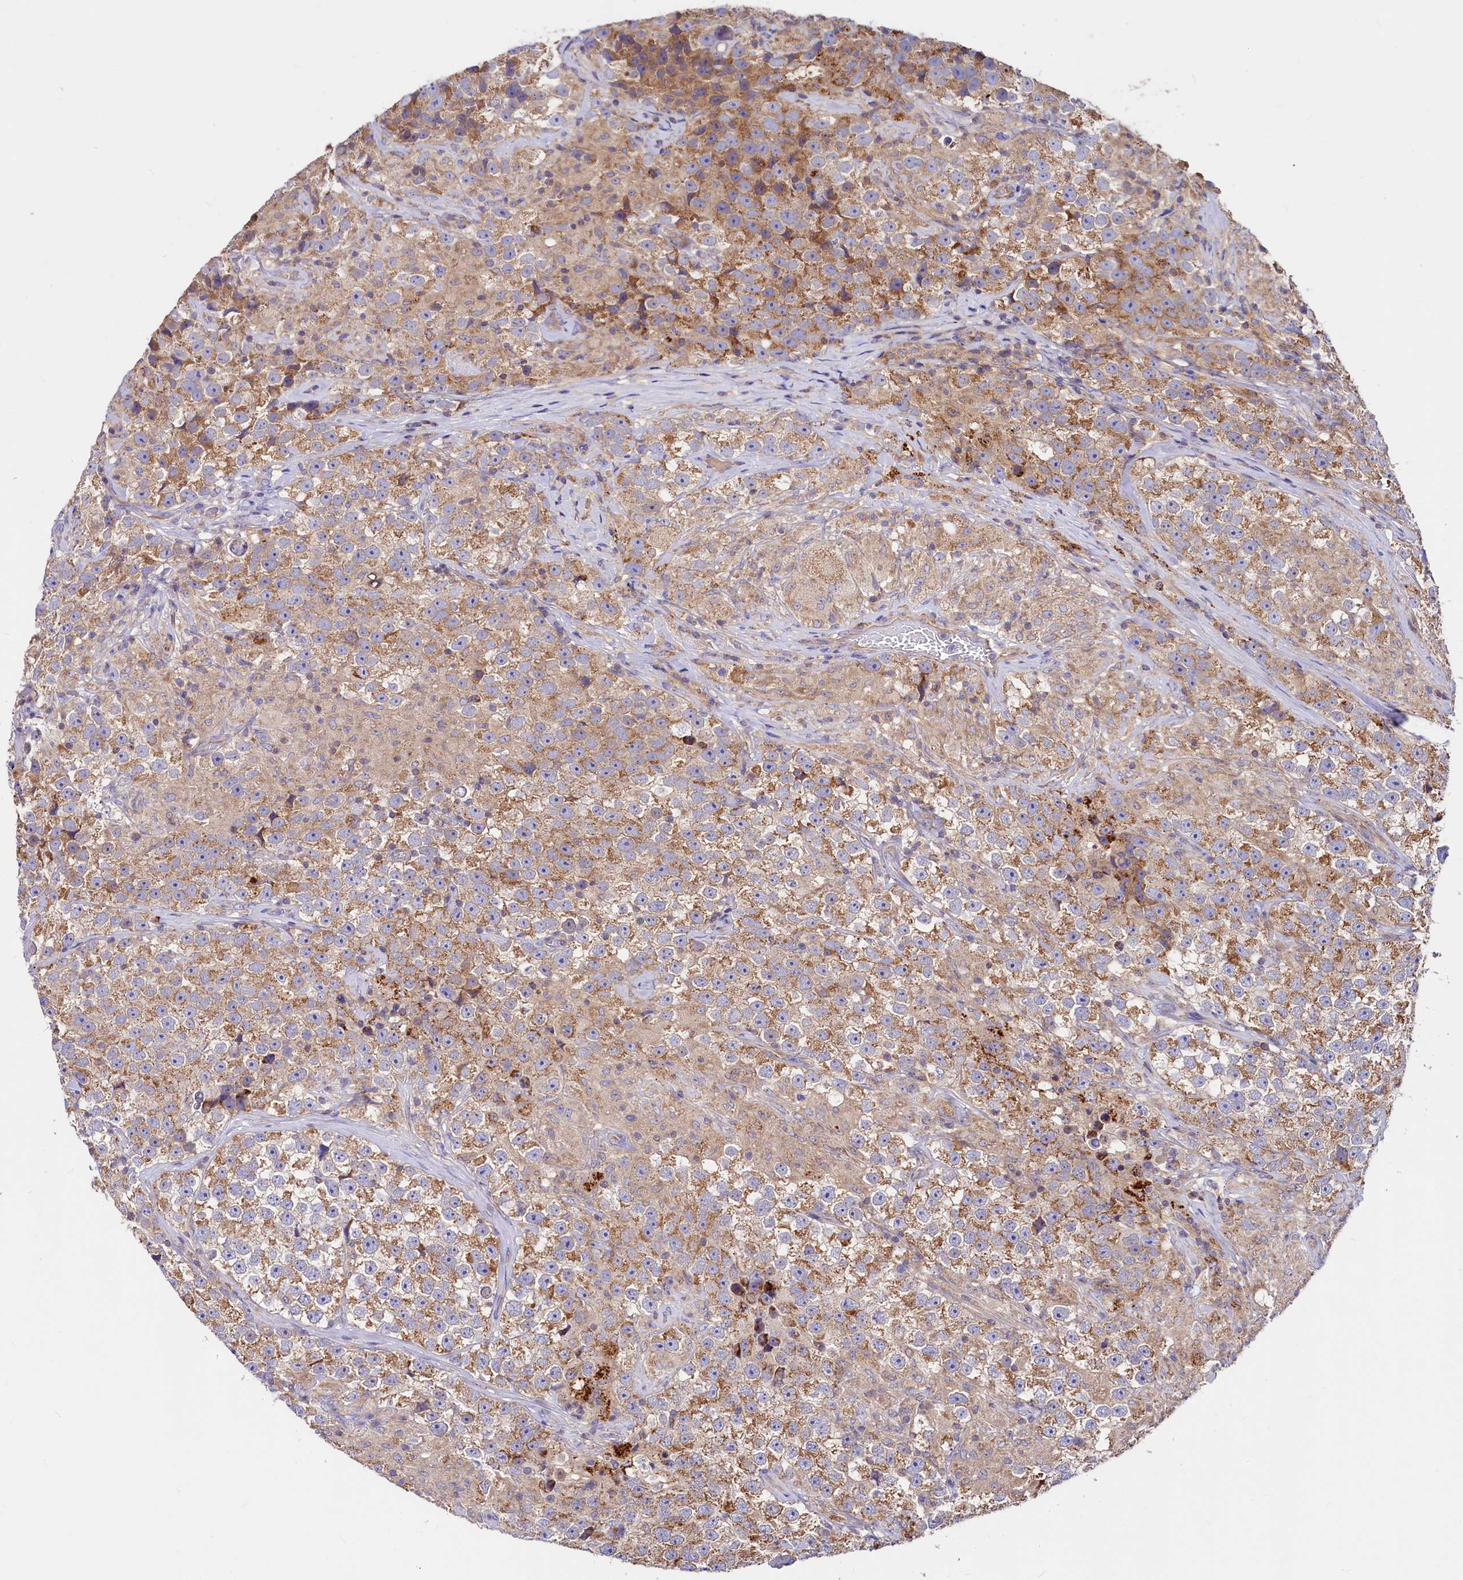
{"staining": {"intensity": "moderate", "quantity": ">75%", "location": "cytoplasmic/membranous"}, "tissue": "testis cancer", "cell_type": "Tumor cells", "image_type": "cancer", "snomed": [{"axis": "morphology", "description": "Seminoma, NOS"}, {"axis": "topography", "description": "Testis"}], "caption": "An IHC image of tumor tissue is shown. Protein staining in brown labels moderate cytoplasmic/membranous positivity in testis cancer within tumor cells.", "gene": "CIAO3", "patient": {"sex": "male", "age": 46}}